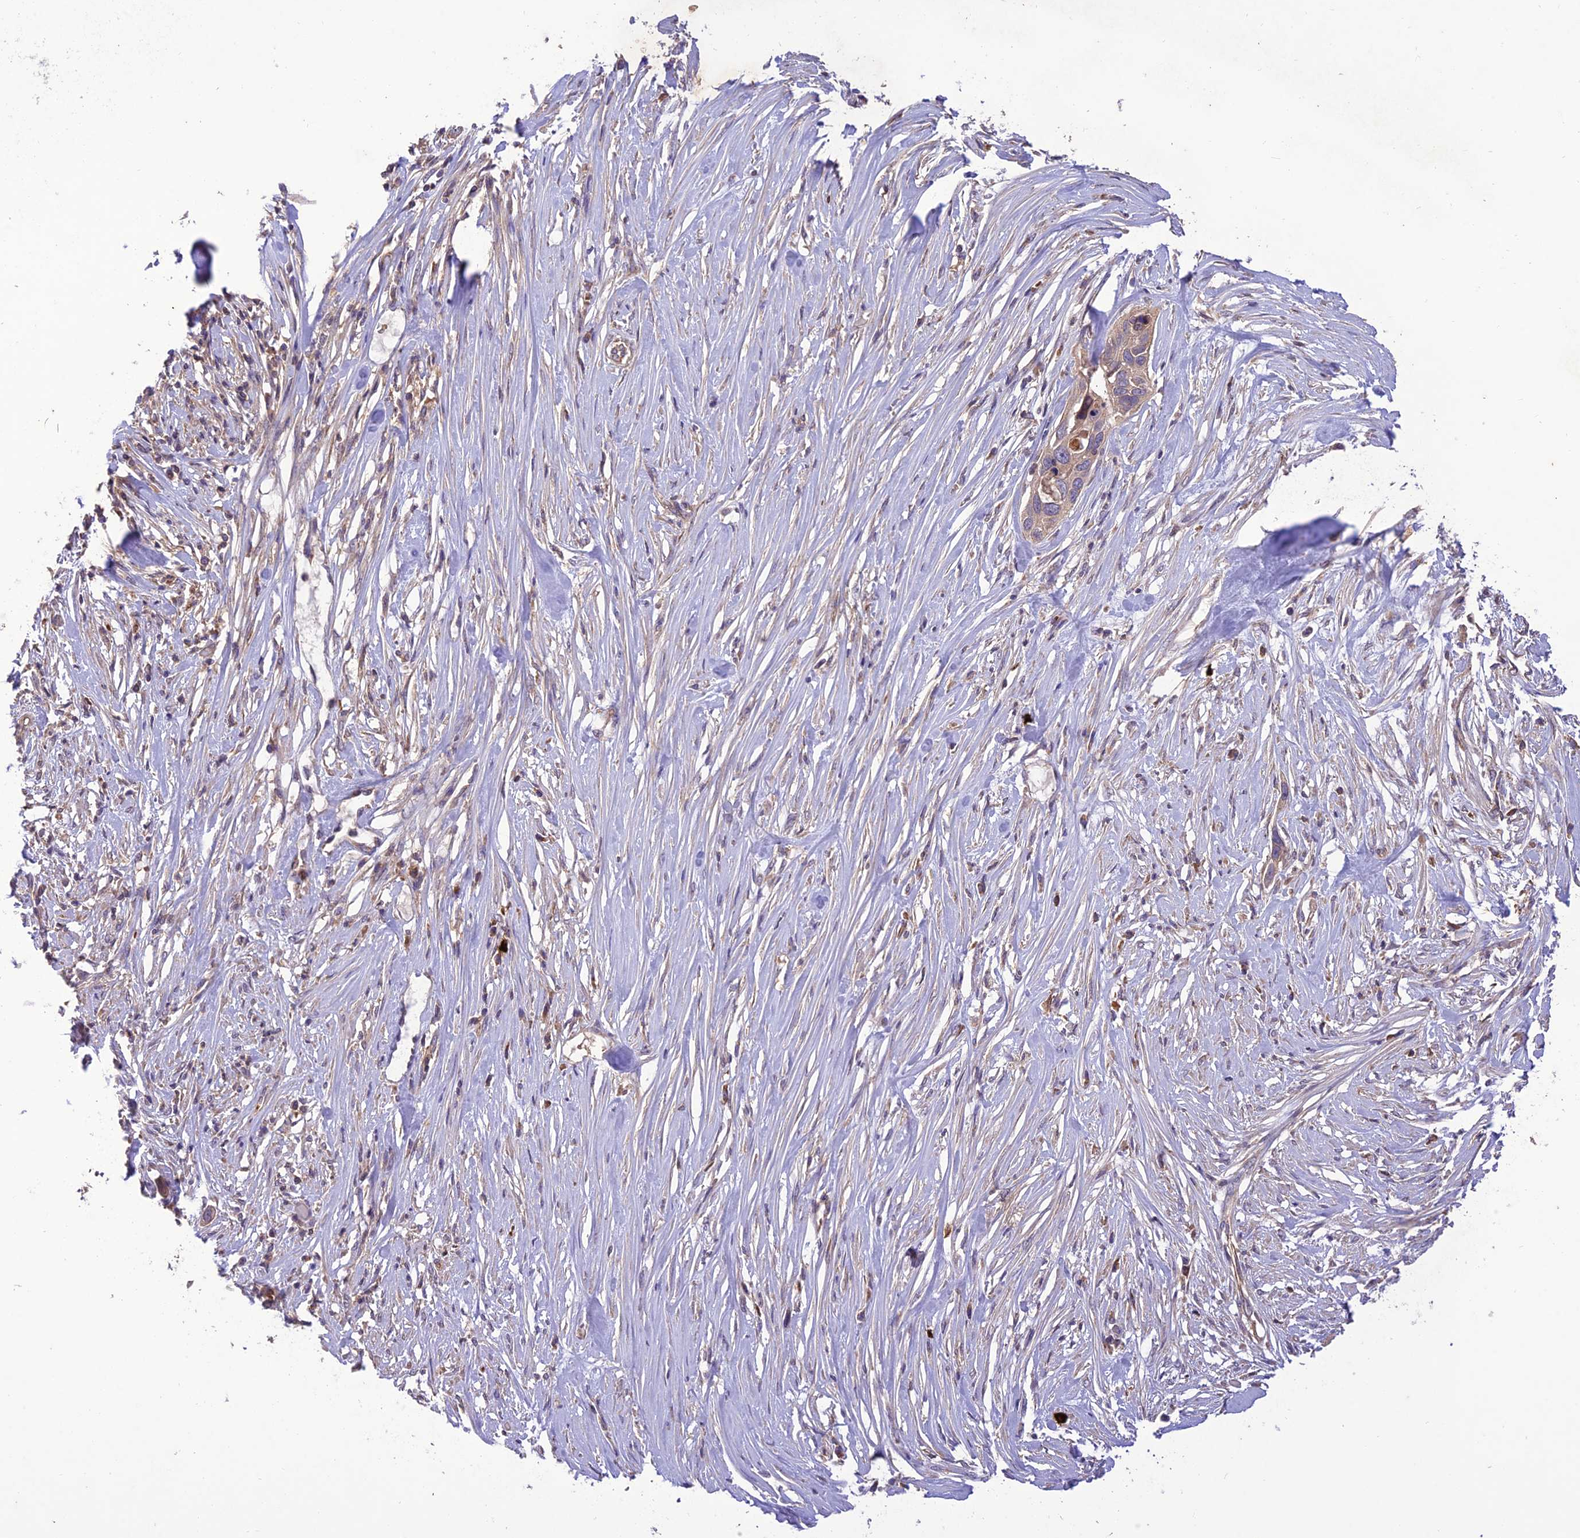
{"staining": {"intensity": "weak", "quantity": "<25%", "location": "cytoplasmic/membranous"}, "tissue": "pancreatic cancer", "cell_type": "Tumor cells", "image_type": "cancer", "snomed": [{"axis": "morphology", "description": "Adenocarcinoma, NOS"}, {"axis": "topography", "description": "Pancreas"}], "caption": "Immunohistochemistry photomicrograph of neoplastic tissue: human pancreatic cancer stained with DAB (3,3'-diaminobenzidine) displays no significant protein positivity in tumor cells. (Stains: DAB IHC with hematoxylin counter stain, Microscopy: brightfield microscopy at high magnification).", "gene": "NDUFAF1", "patient": {"sex": "female", "age": 60}}